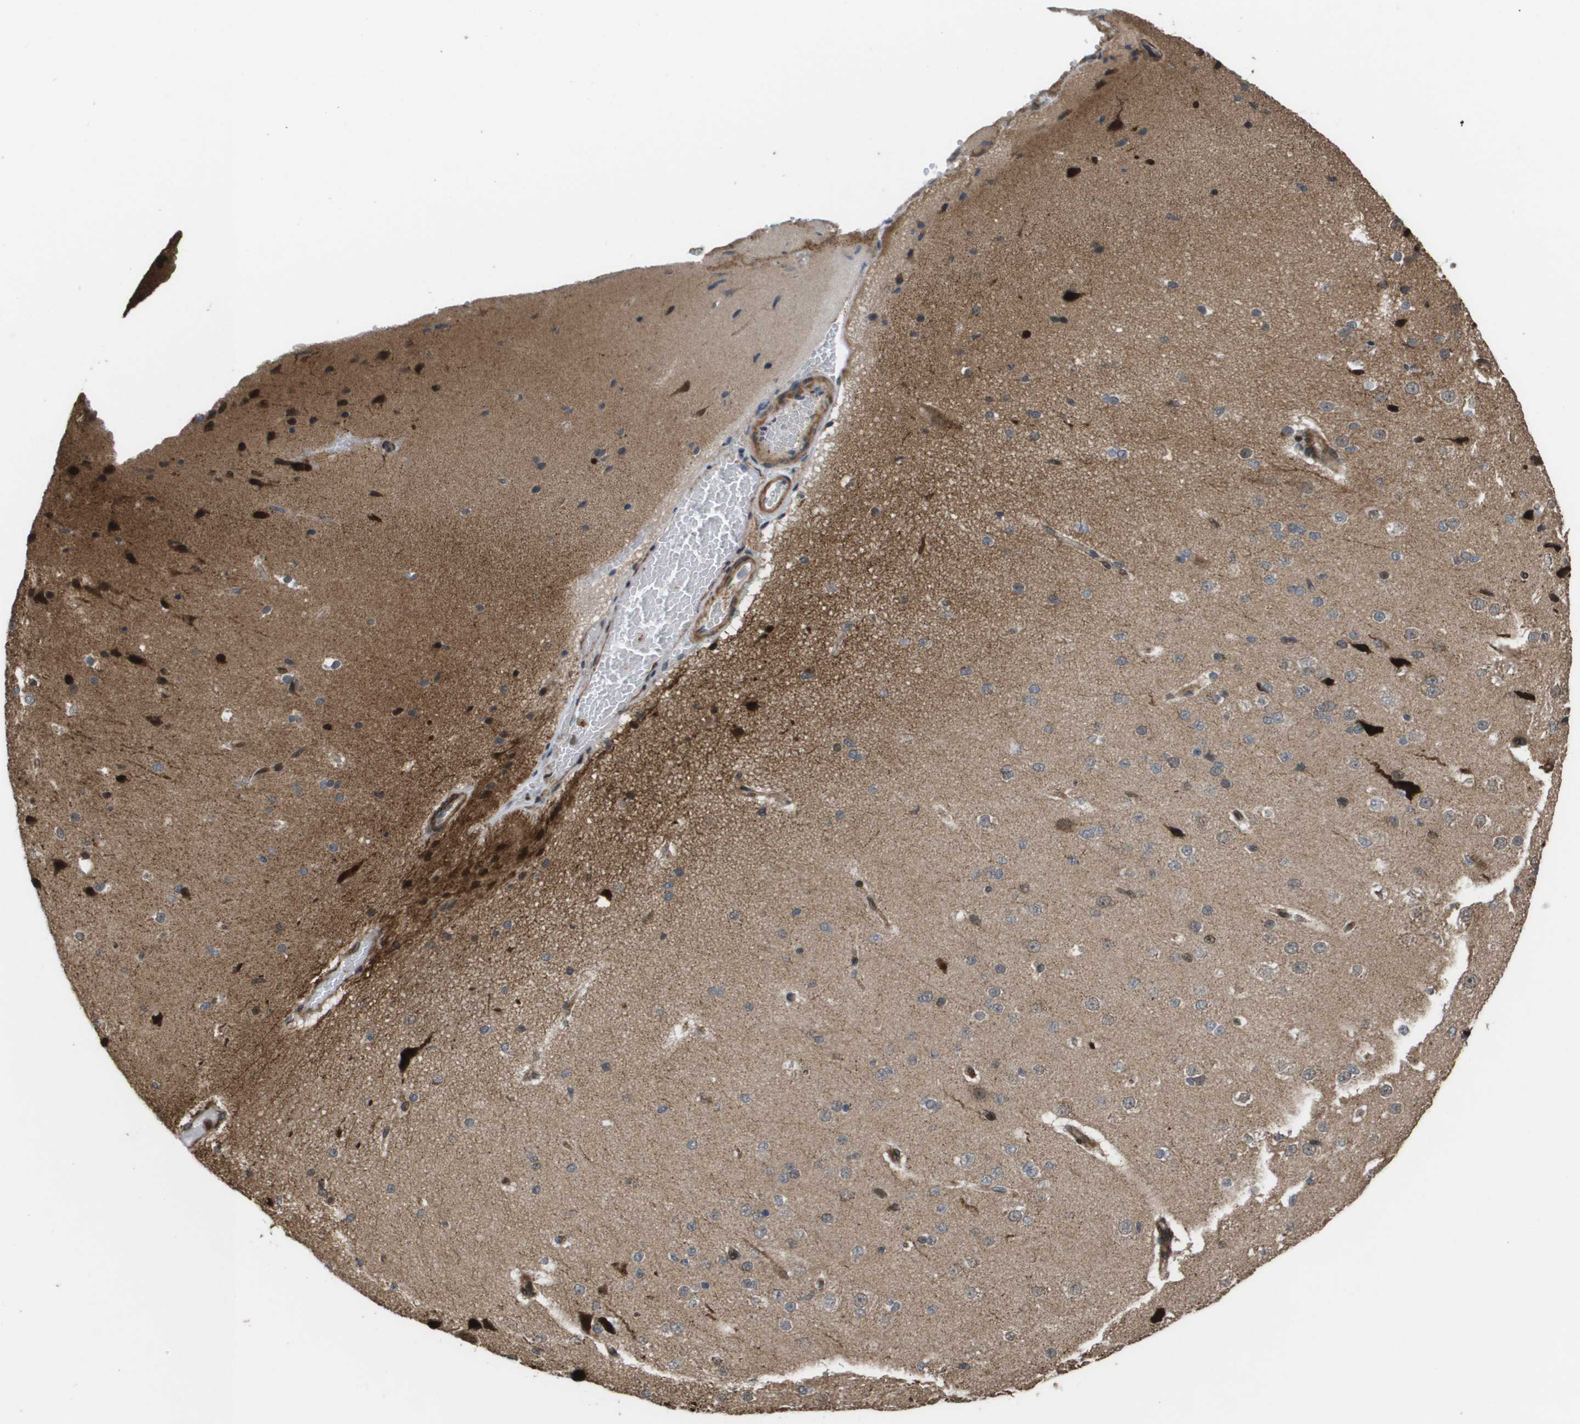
{"staining": {"intensity": "moderate", "quantity": ">75%", "location": "cytoplasmic/membranous,nuclear"}, "tissue": "cerebral cortex", "cell_type": "Endothelial cells", "image_type": "normal", "snomed": [{"axis": "morphology", "description": "Normal tissue, NOS"}, {"axis": "morphology", "description": "Developmental malformation"}, {"axis": "topography", "description": "Cerebral cortex"}], "caption": "Moderate cytoplasmic/membranous,nuclear positivity is identified in approximately >75% of endothelial cells in benign cerebral cortex. Using DAB (3,3'-diaminobenzidine) (brown) and hematoxylin (blue) stains, captured at high magnification using brightfield microscopy.", "gene": "AXIN2", "patient": {"sex": "female", "age": 30}}